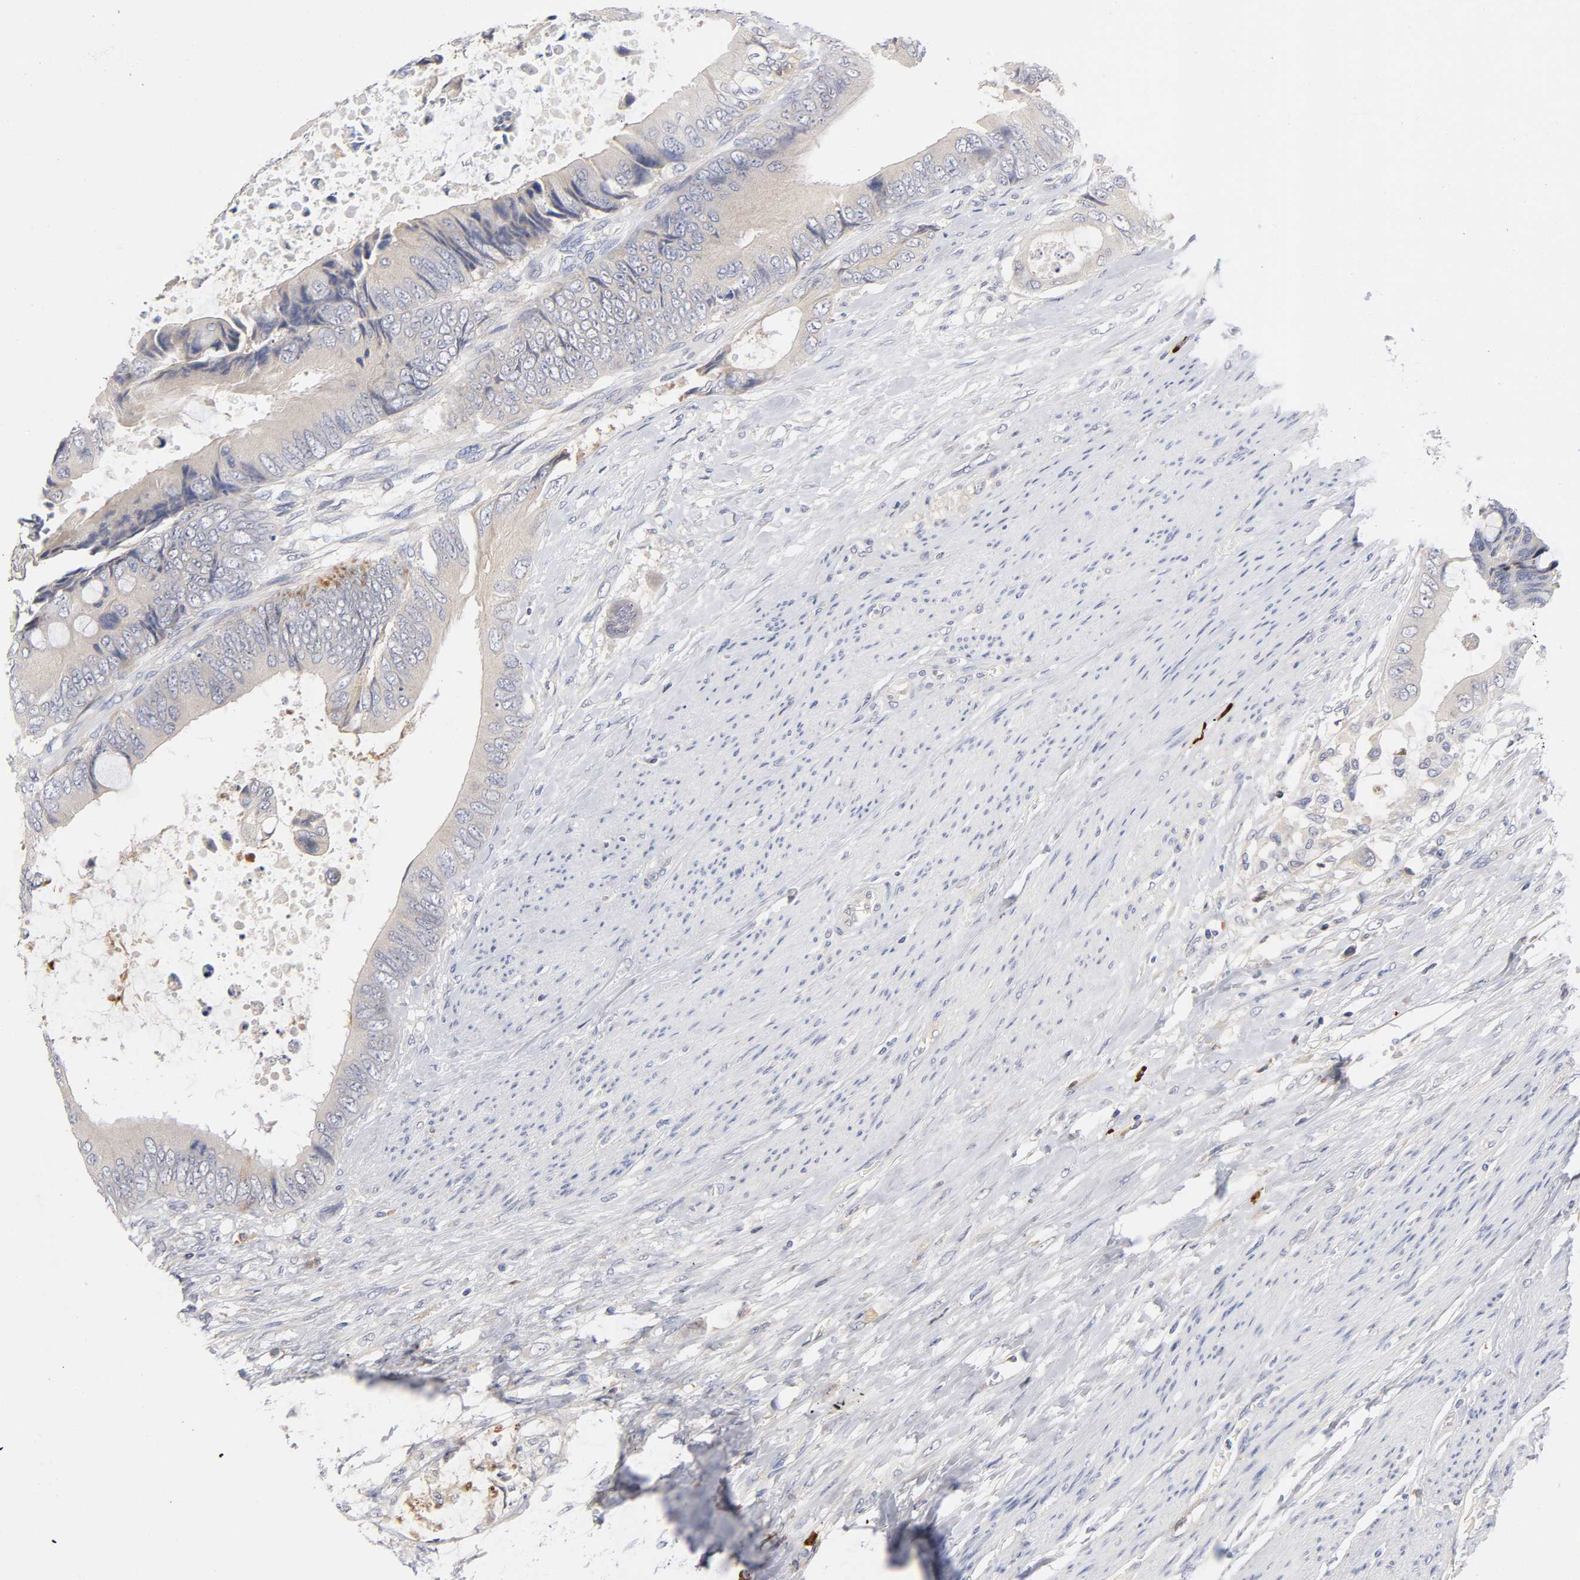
{"staining": {"intensity": "weak", "quantity": ">75%", "location": "cytoplasmic/membranous"}, "tissue": "colorectal cancer", "cell_type": "Tumor cells", "image_type": "cancer", "snomed": [{"axis": "morphology", "description": "Adenocarcinoma, NOS"}, {"axis": "topography", "description": "Rectum"}], "caption": "This micrograph demonstrates IHC staining of adenocarcinoma (colorectal), with low weak cytoplasmic/membranous positivity in about >75% of tumor cells.", "gene": "NOVA1", "patient": {"sex": "female", "age": 77}}